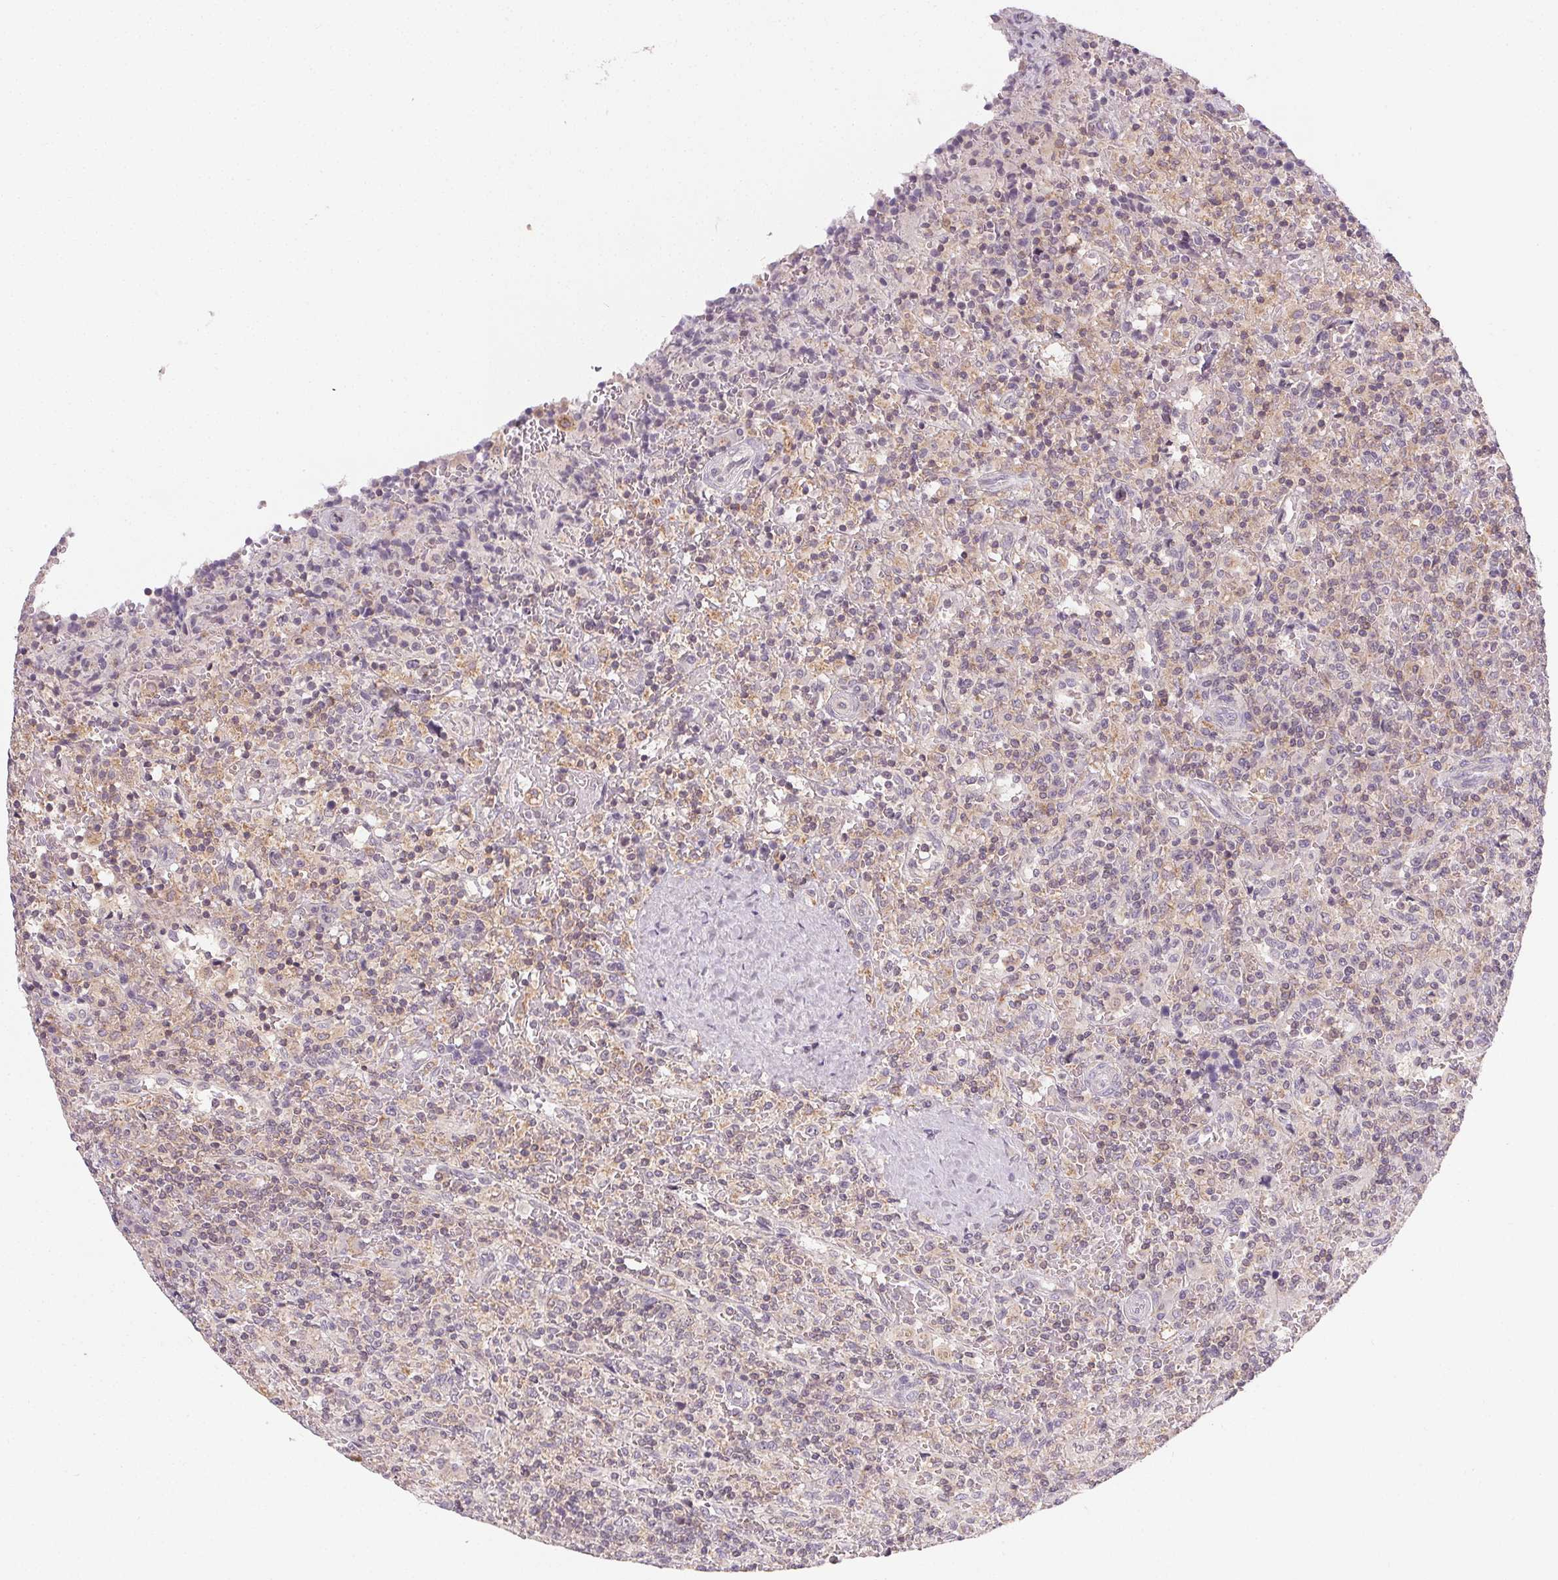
{"staining": {"intensity": "weak", "quantity": "<25%", "location": "cytoplasmic/membranous"}, "tissue": "lymphoma", "cell_type": "Tumor cells", "image_type": "cancer", "snomed": [{"axis": "morphology", "description": "Malignant lymphoma, non-Hodgkin's type, Low grade"}, {"axis": "topography", "description": "Spleen"}], "caption": "Tumor cells are negative for brown protein staining in low-grade malignant lymphoma, non-Hodgkin's type.", "gene": "NCOA4", "patient": {"sex": "male", "age": 62}}